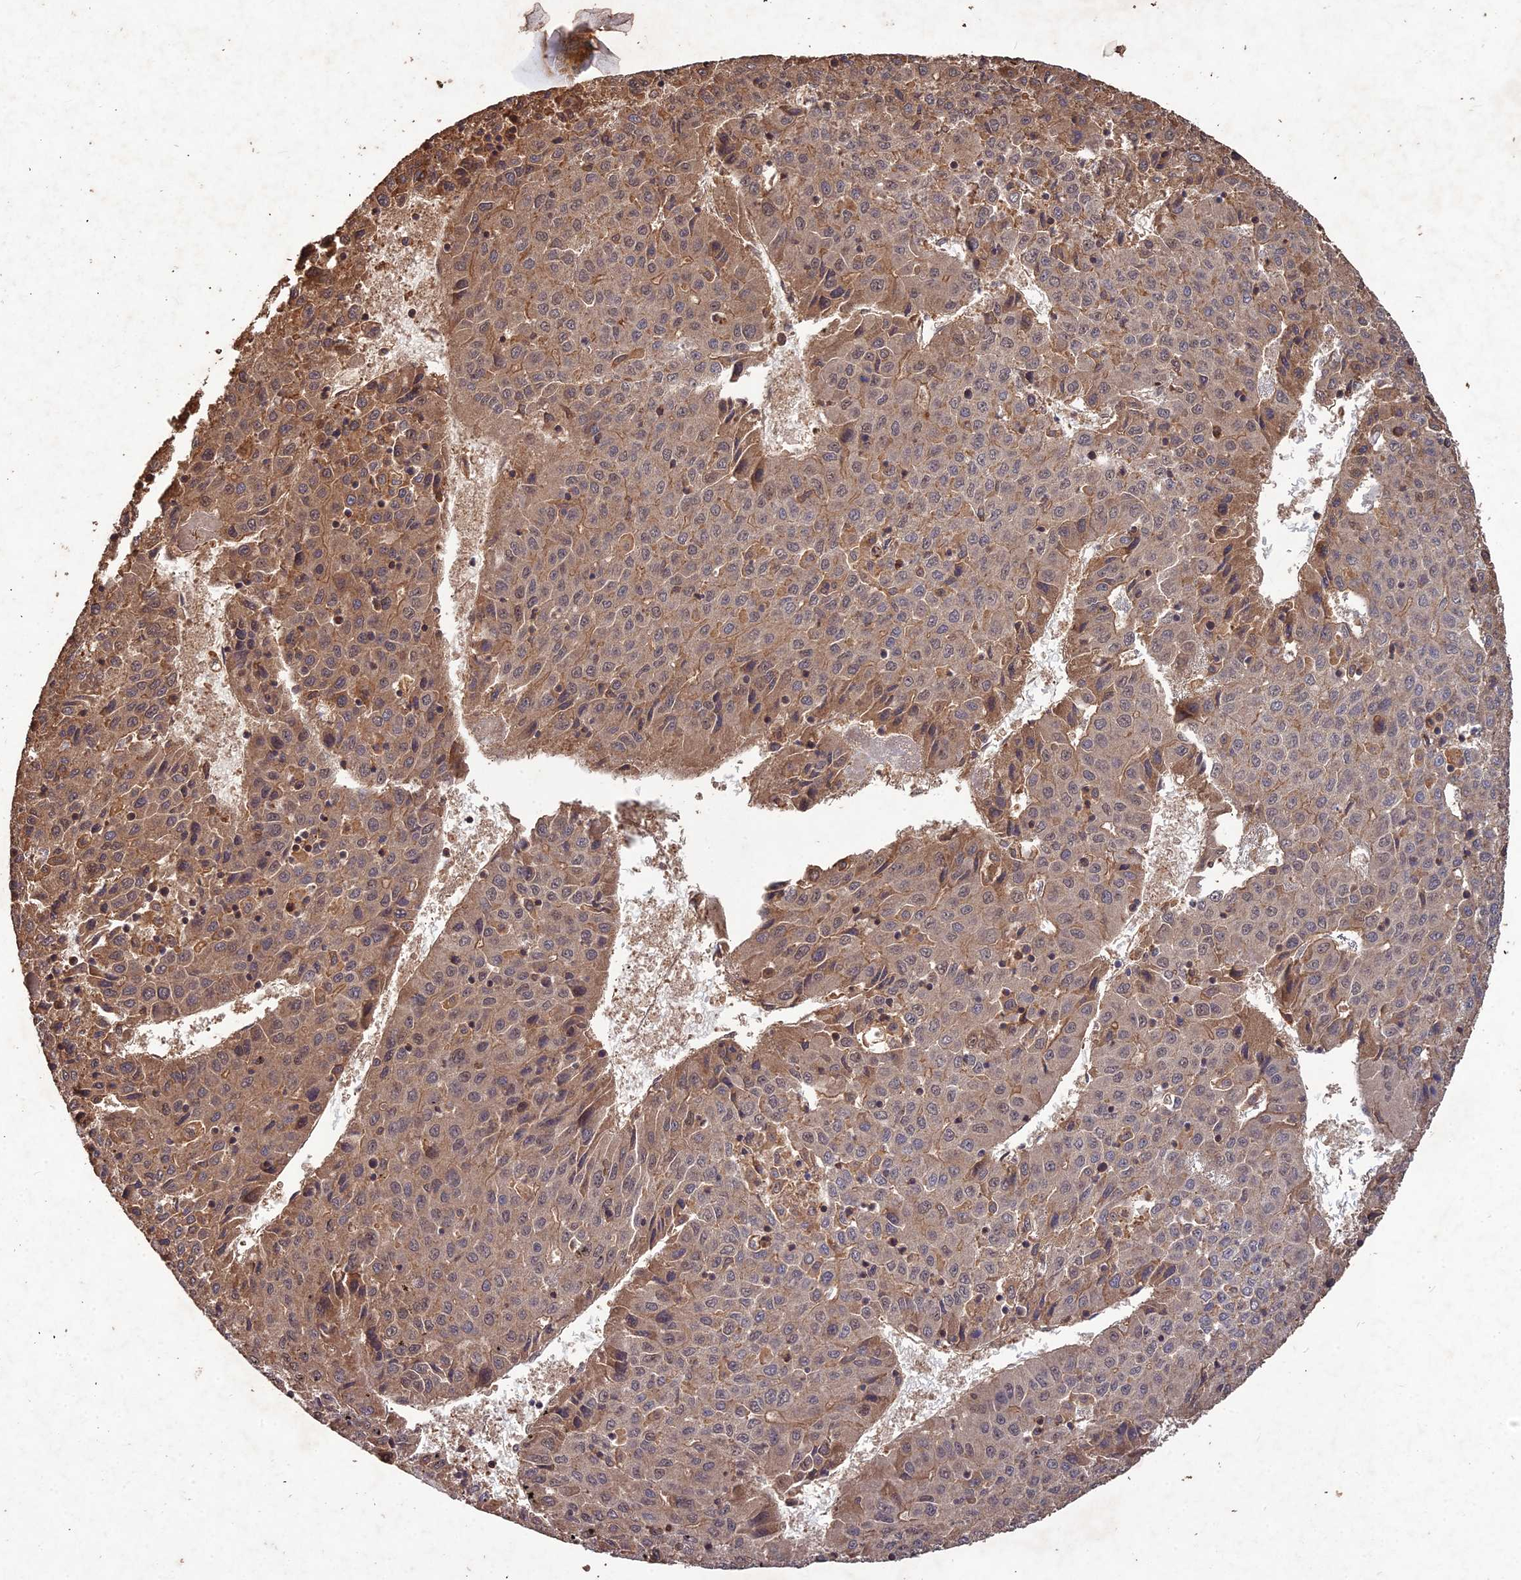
{"staining": {"intensity": "moderate", "quantity": "25%-75%", "location": "cytoplasmic/membranous,nuclear"}, "tissue": "liver cancer", "cell_type": "Tumor cells", "image_type": "cancer", "snomed": [{"axis": "morphology", "description": "Carcinoma, Hepatocellular, NOS"}, {"axis": "topography", "description": "Liver"}], "caption": "This image displays IHC staining of human liver cancer (hepatocellular carcinoma), with medium moderate cytoplasmic/membranous and nuclear expression in approximately 25%-75% of tumor cells.", "gene": "SYMPK", "patient": {"sex": "female", "age": 53}}